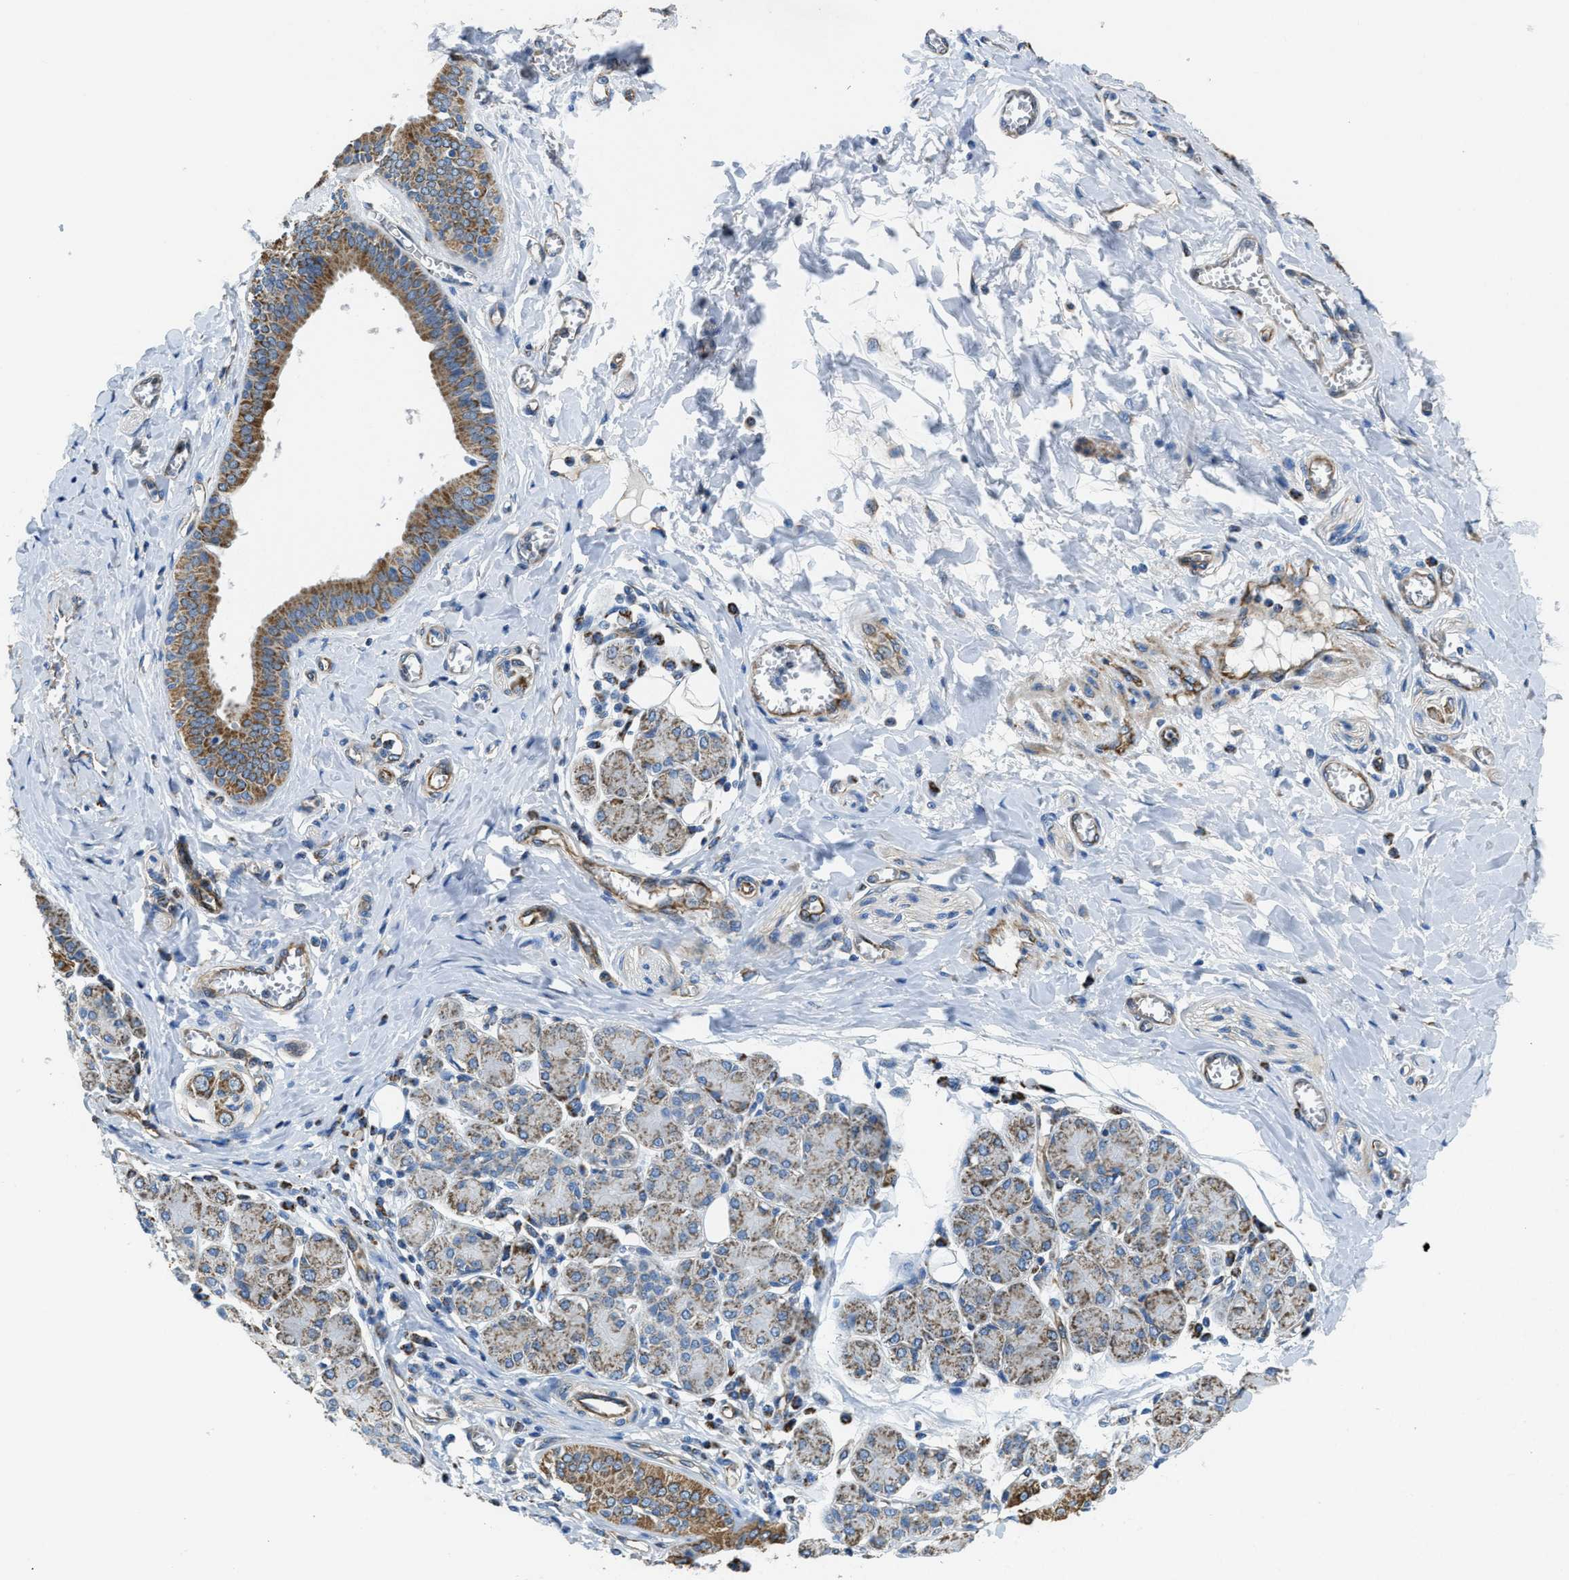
{"staining": {"intensity": "moderate", "quantity": "25%-75%", "location": "cytoplasmic/membranous"}, "tissue": "salivary gland", "cell_type": "Glandular cells", "image_type": "normal", "snomed": [{"axis": "morphology", "description": "Normal tissue, NOS"}, {"axis": "morphology", "description": "Inflammation, NOS"}, {"axis": "topography", "description": "Lymph node"}, {"axis": "topography", "description": "Salivary gland"}], "caption": "The photomicrograph shows staining of benign salivary gland, revealing moderate cytoplasmic/membranous protein expression (brown color) within glandular cells. (Brightfield microscopy of DAB IHC at high magnification).", "gene": "STK33", "patient": {"sex": "male", "age": 3}}